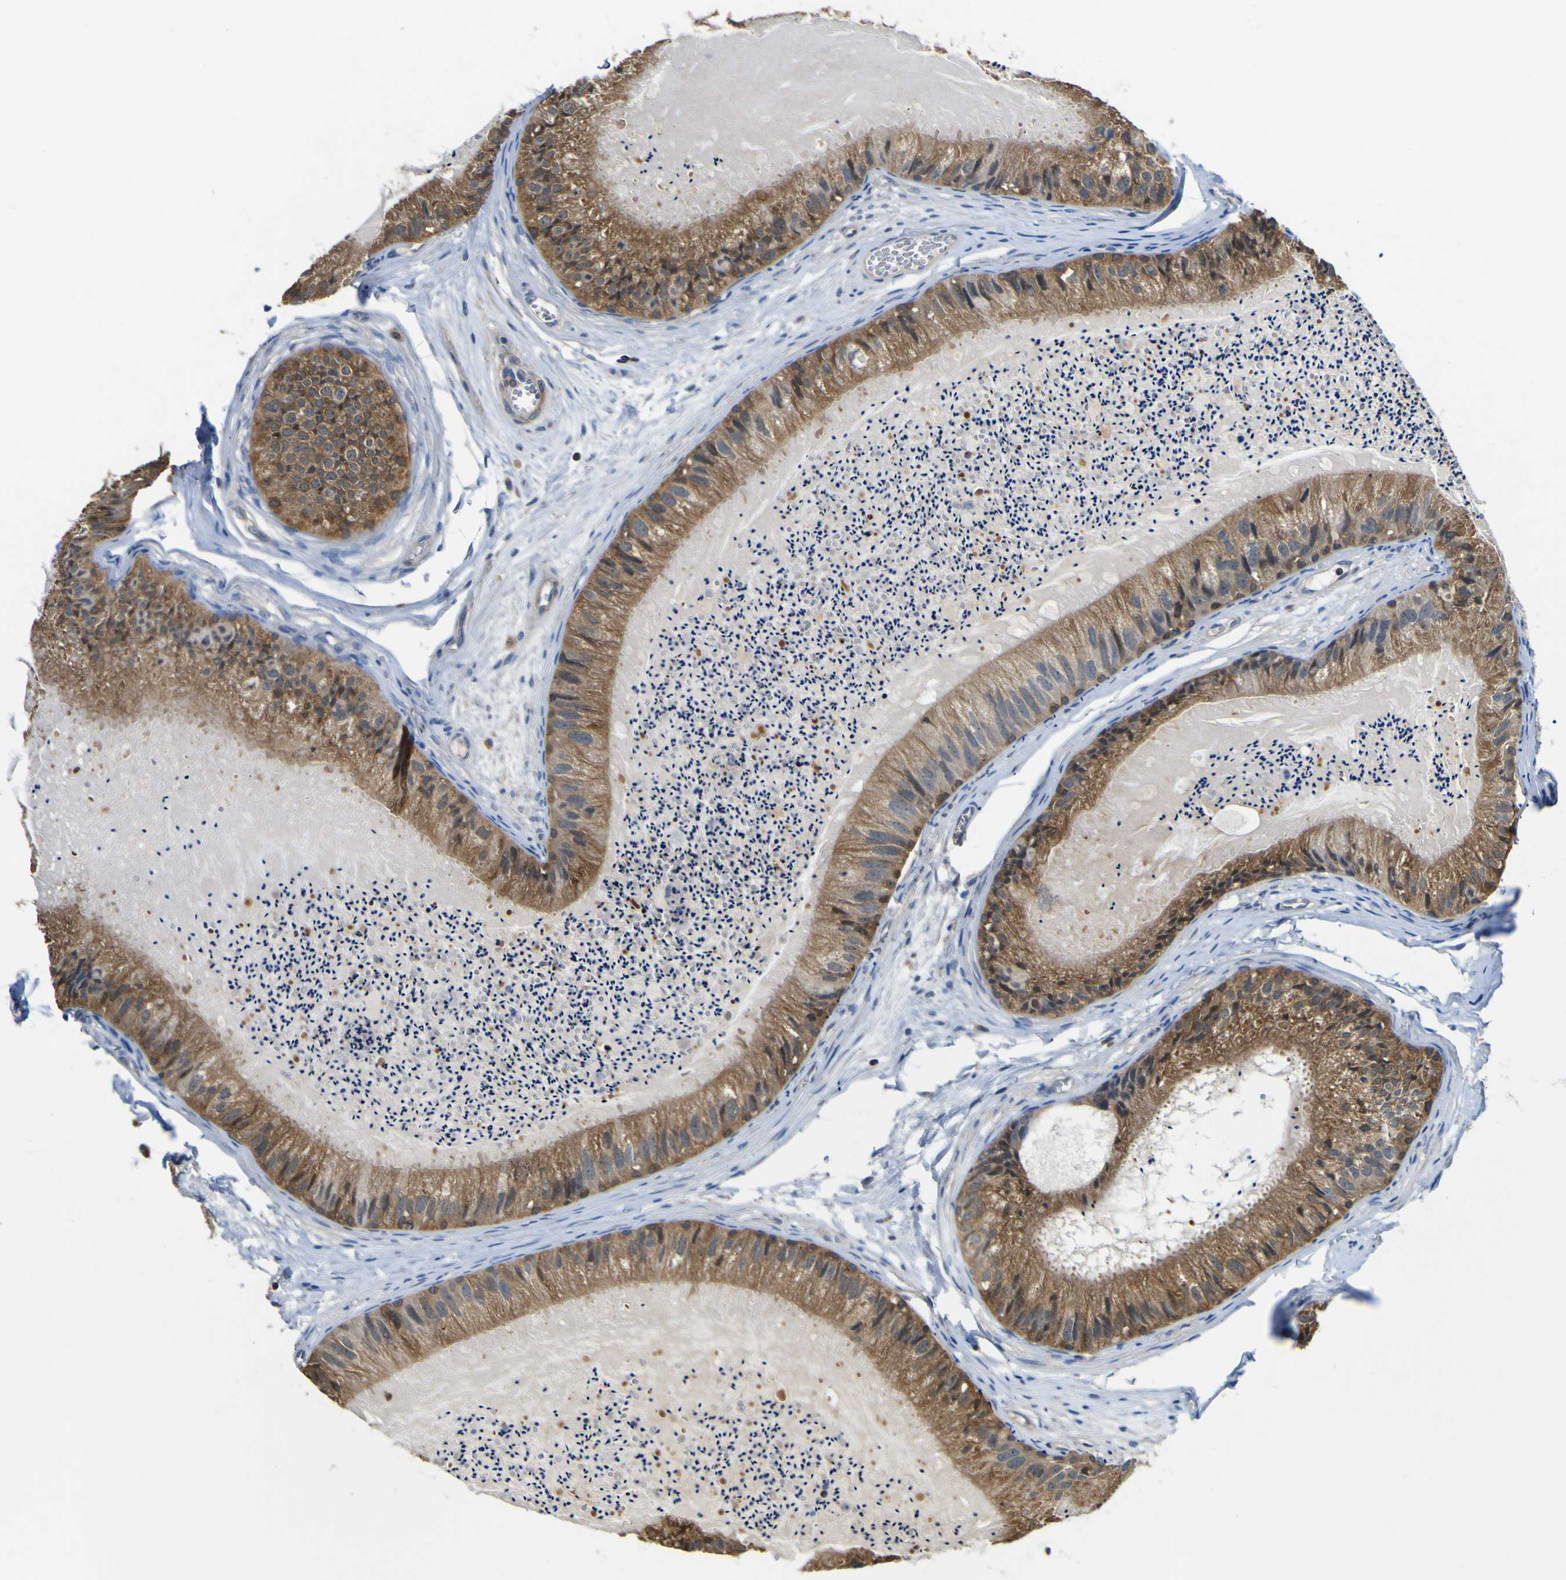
{"staining": {"intensity": "moderate", "quantity": ">75%", "location": "cytoplasmic/membranous"}, "tissue": "epididymis", "cell_type": "Glandular cells", "image_type": "normal", "snomed": [{"axis": "morphology", "description": "Normal tissue, NOS"}, {"axis": "topography", "description": "Epididymis"}], "caption": "IHC staining of benign epididymis, which displays medium levels of moderate cytoplasmic/membranous positivity in about >75% of glandular cells indicating moderate cytoplasmic/membranous protein staining. The staining was performed using DAB (brown) for protein detection and nuclei were counterstained in hematoxylin (blue).", "gene": "EML2", "patient": {"sex": "male", "age": 31}}